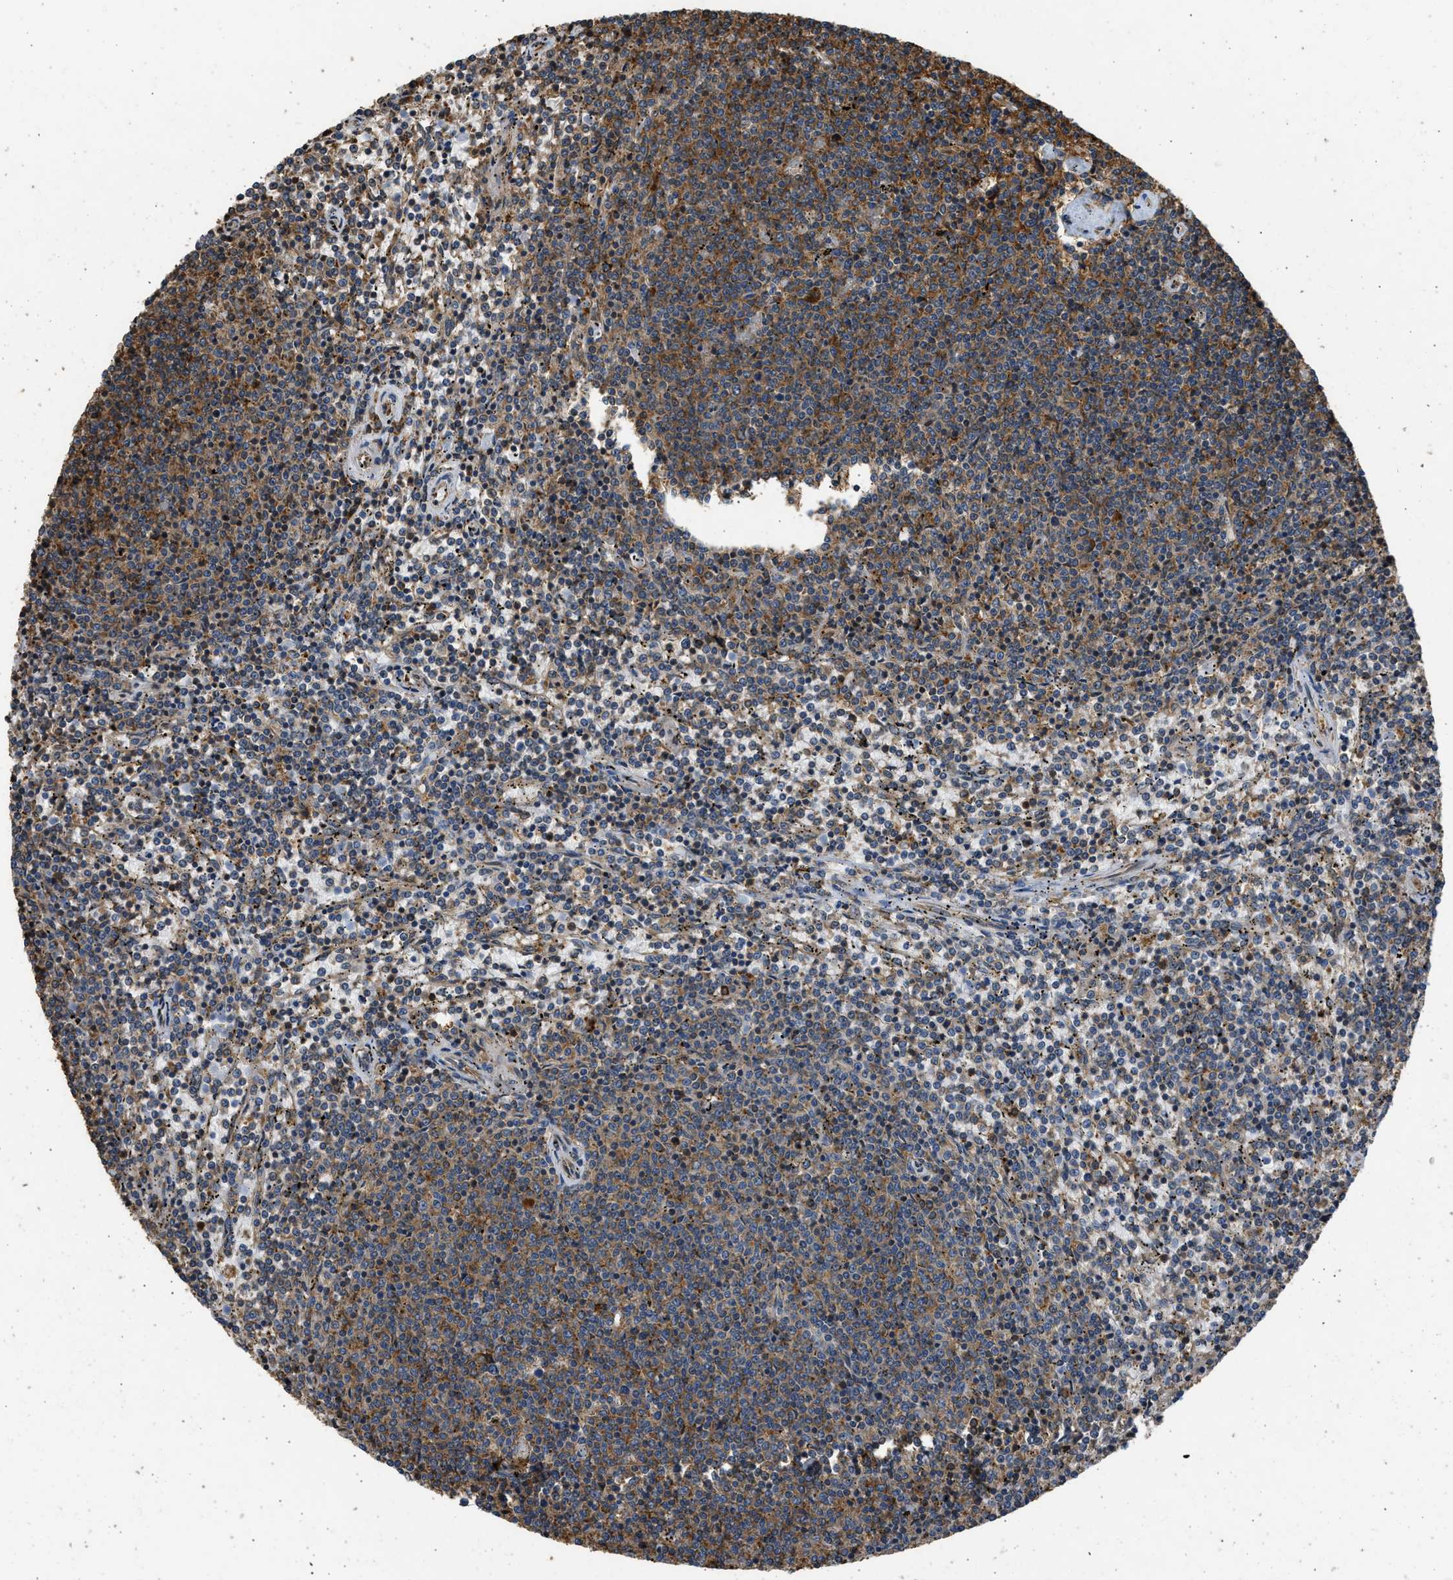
{"staining": {"intensity": "moderate", "quantity": ">75%", "location": "cytoplasmic/membranous"}, "tissue": "lymphoma", "cell_type": "Tumor cells", "image_type": "cancer", "snomed": [{"axis": "morphology", "description": "Malignant lymphoma, non-Hodgkin's type, Low grade"}, {"axis": "topography", "description": "Spleen"}], "caption": "A photomicrograph of low-grade malignant lymphoma, non-Hodgkin's type stained for a protein shows moderate cytoplasmic/membranous brown staining in tumor cells.", "gene": "SLC36A4", "patient": {"sex": "female", "age": 50}}